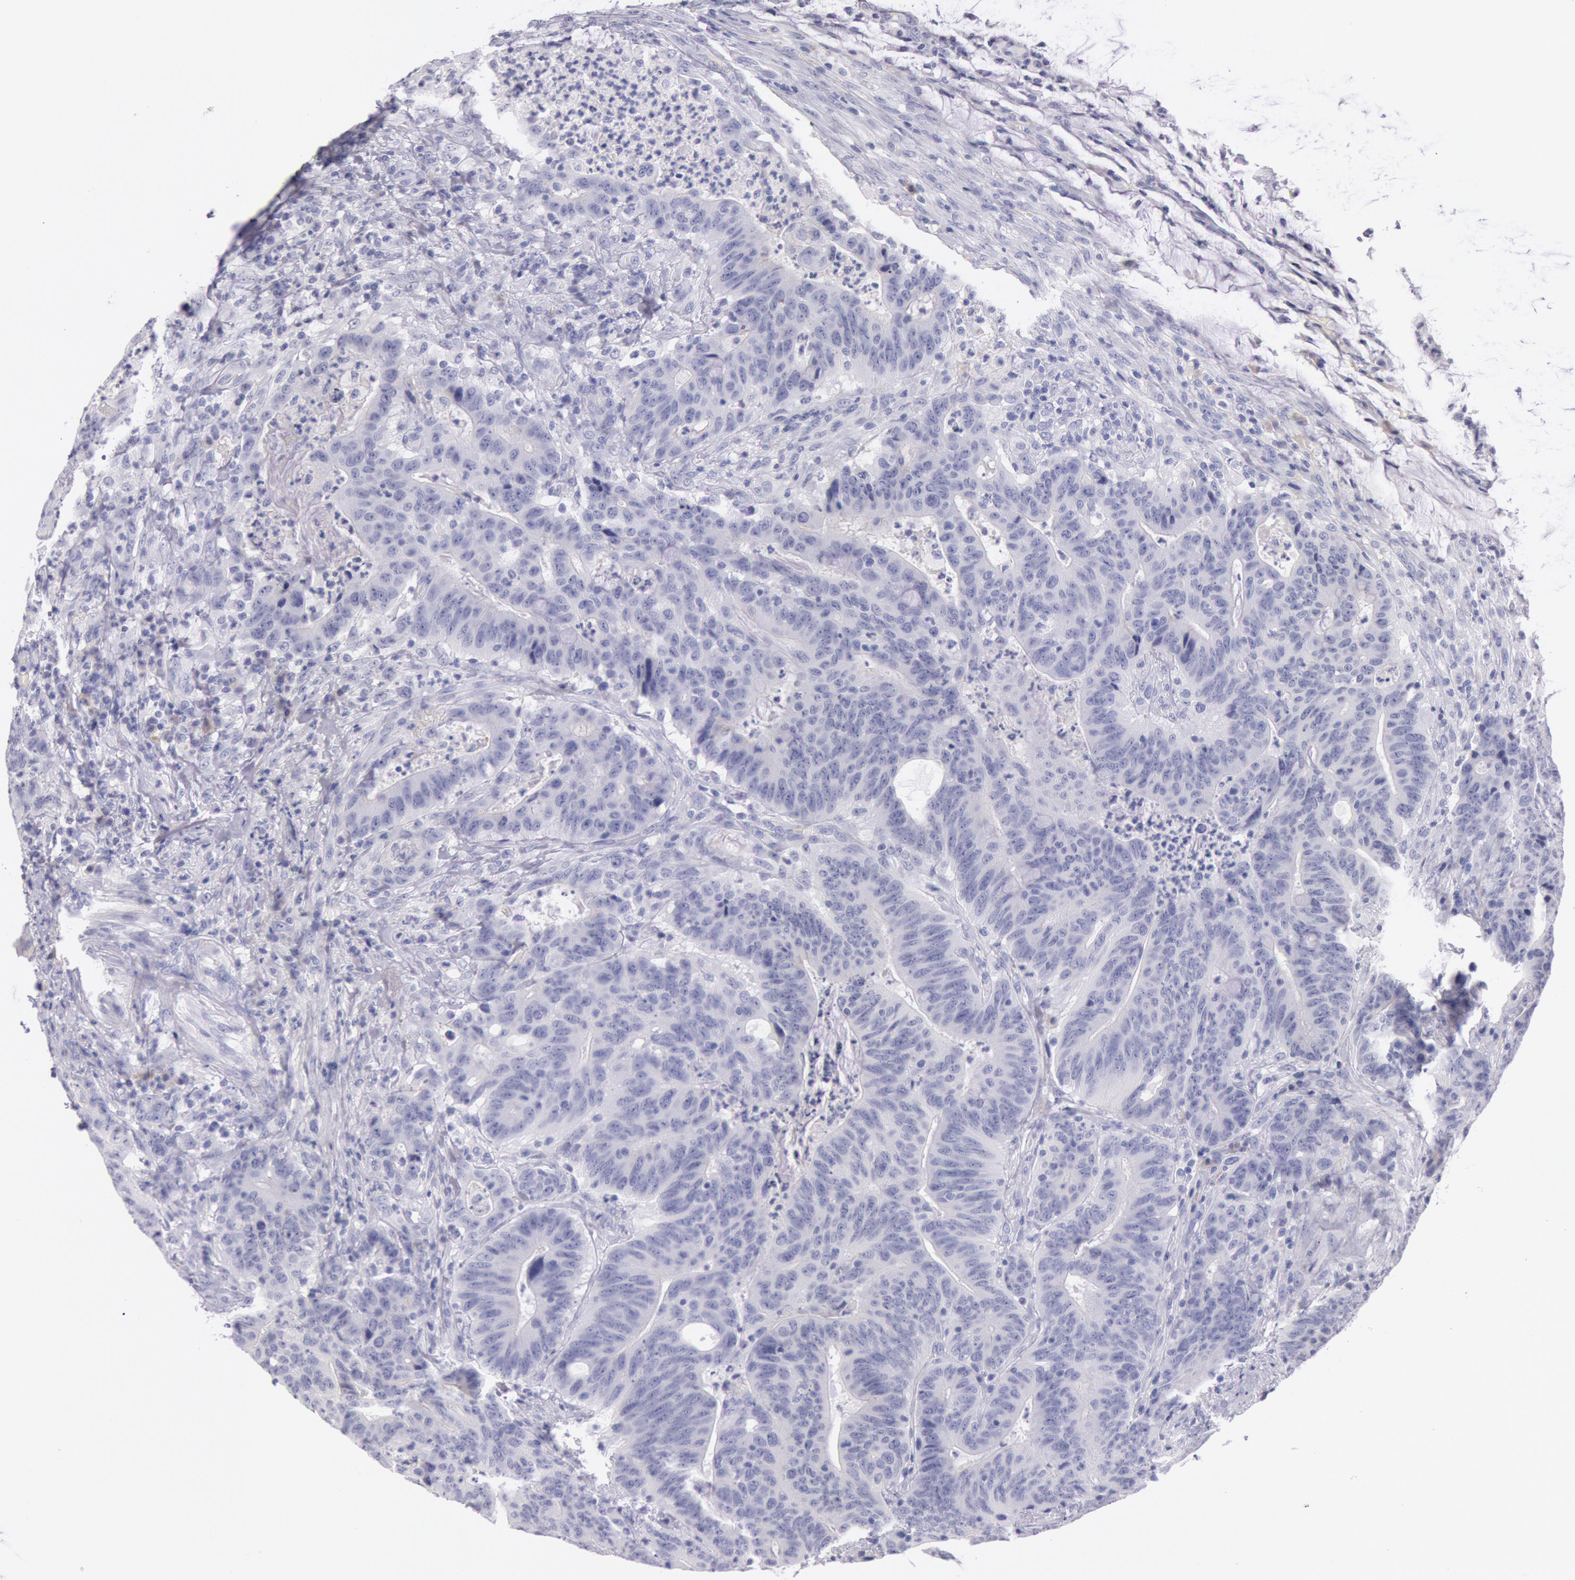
{"staining": {"intensity": "negative", "quantity": "none", "location": "none"}, "tissue": "colorectal cancer", "cell_type": "Tumor cells", "image_type": "cancer", "snomed": [{"axis": "morphology", "description": "Adenocarcinoma, NOS"}, {"axis": "topography", "description": "Colon"}], "caption": "An image of human colorectal adenocarcinoma is negative for staining in tumor cells.", "gene": "EGFR", "patient": {"sex": "male", "age": 54}}